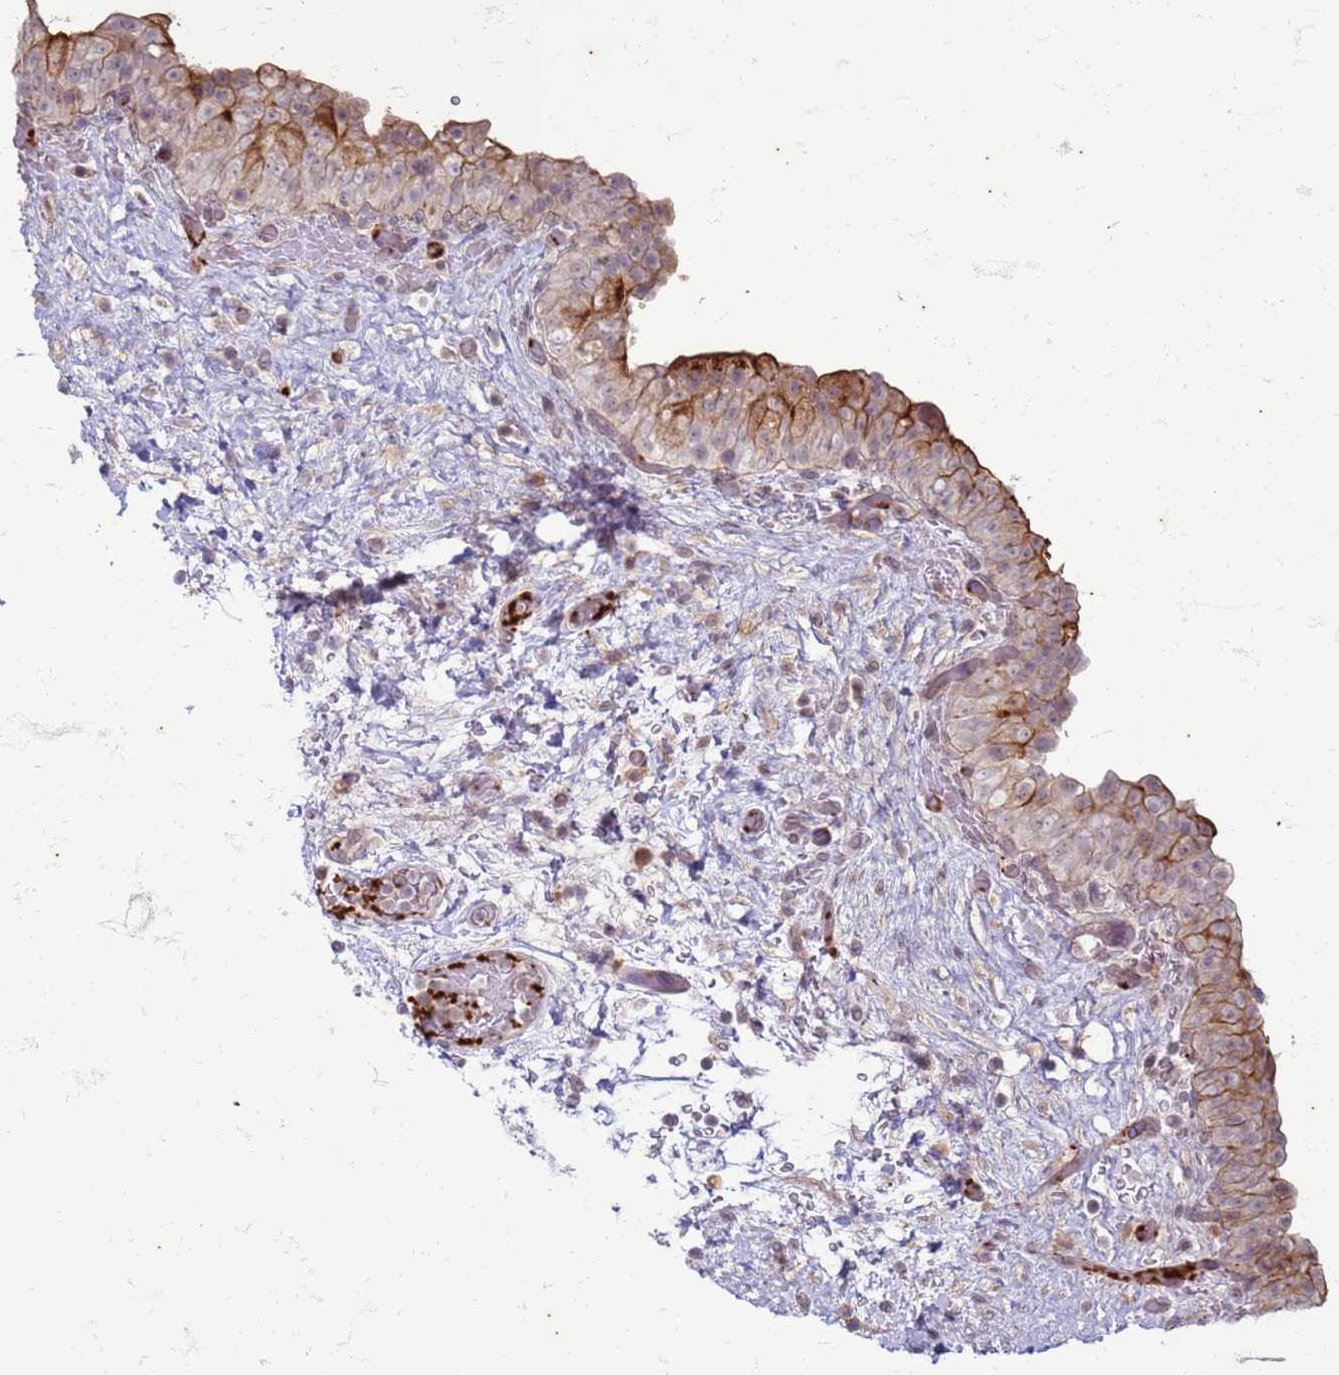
{"staining": {"intensity": "moderate", "quantity": "25%-75%", "location": "cytoplasmic/membranous"}, "tissue": "urinary bladder", "cell_type": "Urothelial cells", "image_type": "normal", "snomed": [{"axis": "morphology", "description": "Normal tissue, NOS"}, {"axis": "topography", "description": "Urinary bladder"}], "caption": "The immunohistochemical stain labels moderate cytoplasmic/membranous positivity in urothelial cells of normal urinary bladder. (DAB (3,3'-diaminobenzidine) = brown stain, brightfield microscopy at high magnification).", "gene": "SLC15A3", "patient": {"sex": "male", "age": 69}}